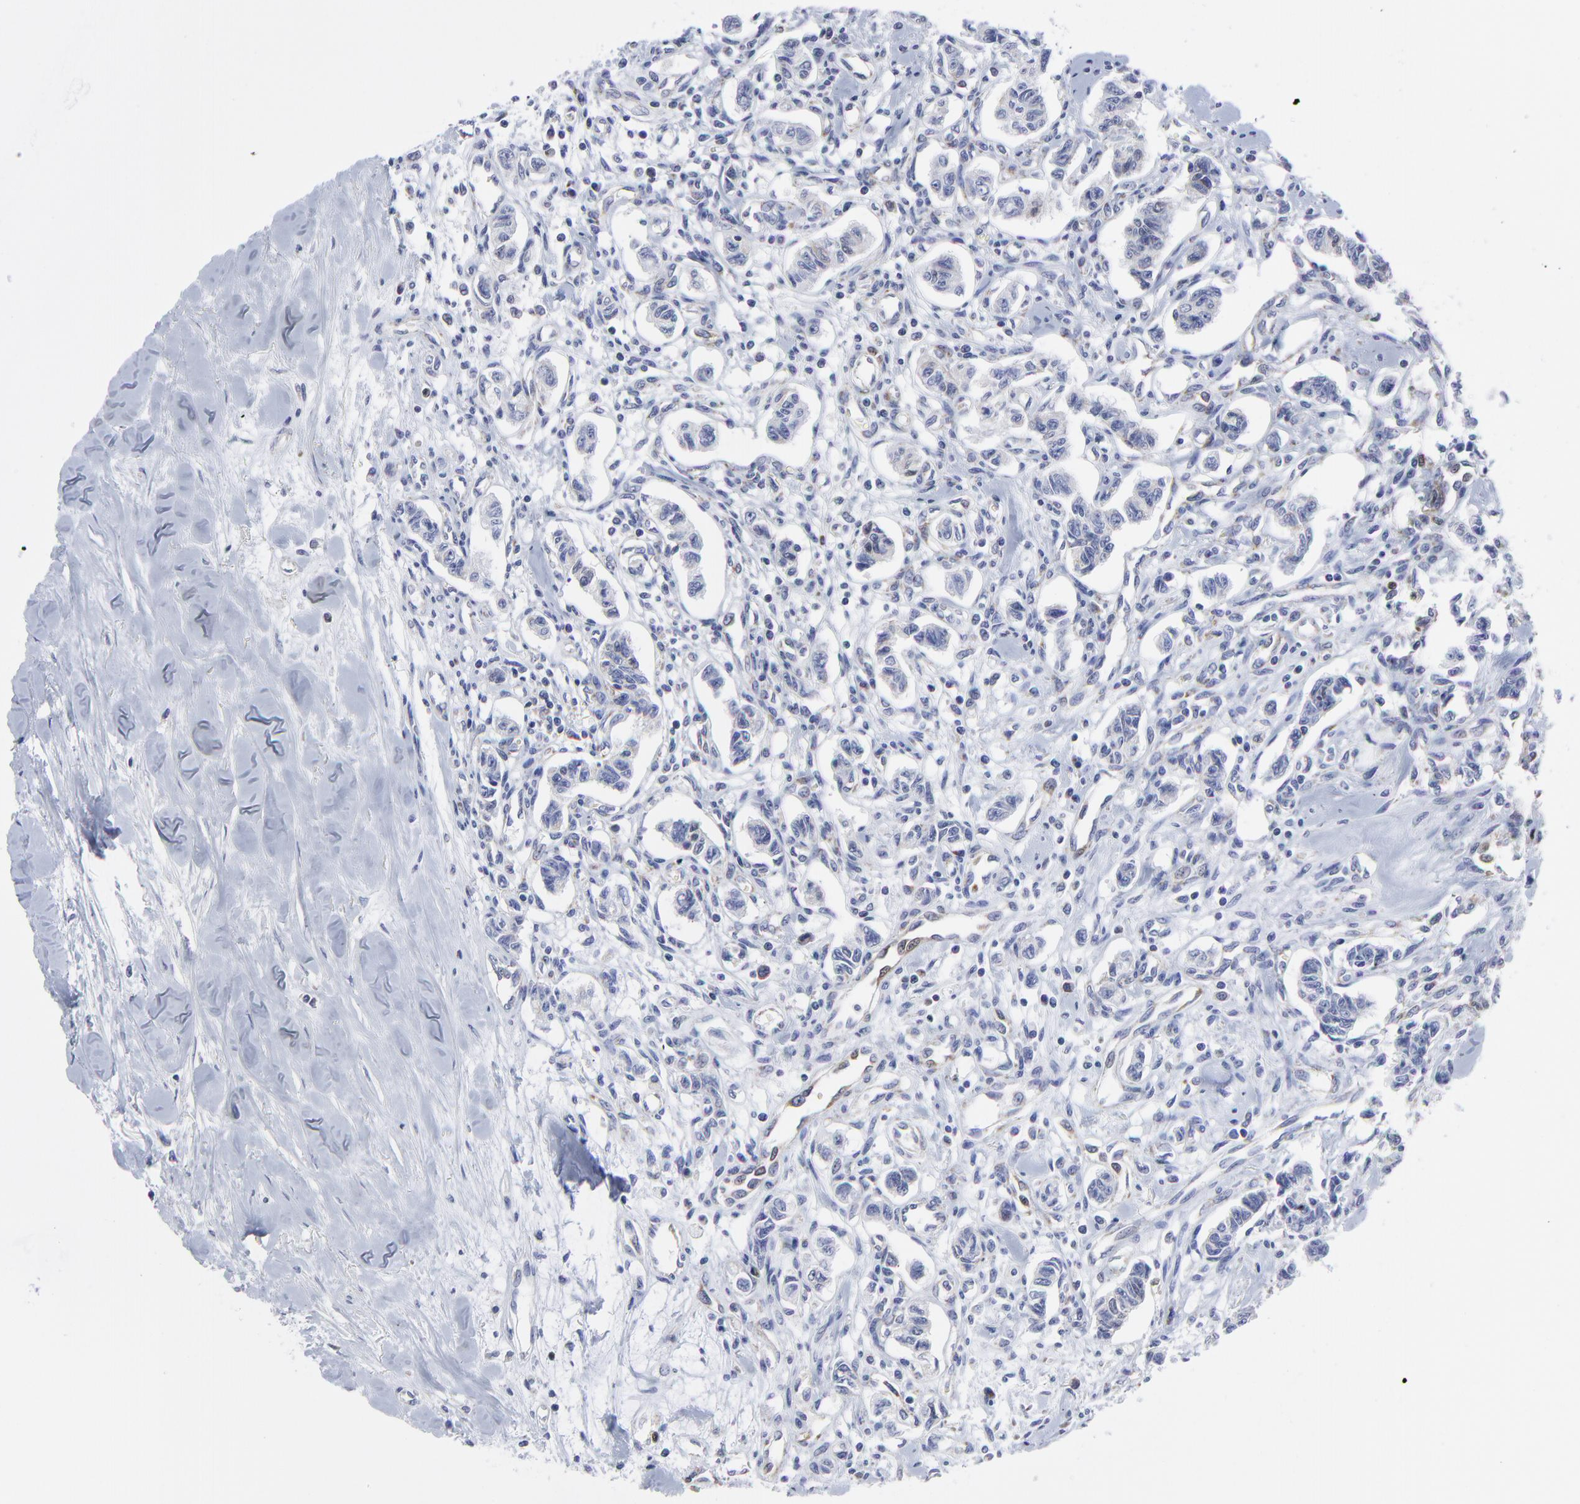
{"staining": {"intensity": "weak", "quantity": "<25%", "location": "nuclear"}, "tissue": "renal cancer", "cell_type": "Tumor cells", "image_type": "cancer", "snomed": [{"axis": "morphology", "description": "Carcinoid, malignant, NOS"}, {"axis": "topography", "description": "Kidney"}], "caption": "High magnification brightfield microscopy of renal carcinoid (malignant) stained with DAB (brown) and counterstained with hematoxylin (blue): tumor cells show no significant staining.", "gene": "NCAPH", "patient": {"sex": "female", "age": 41}}